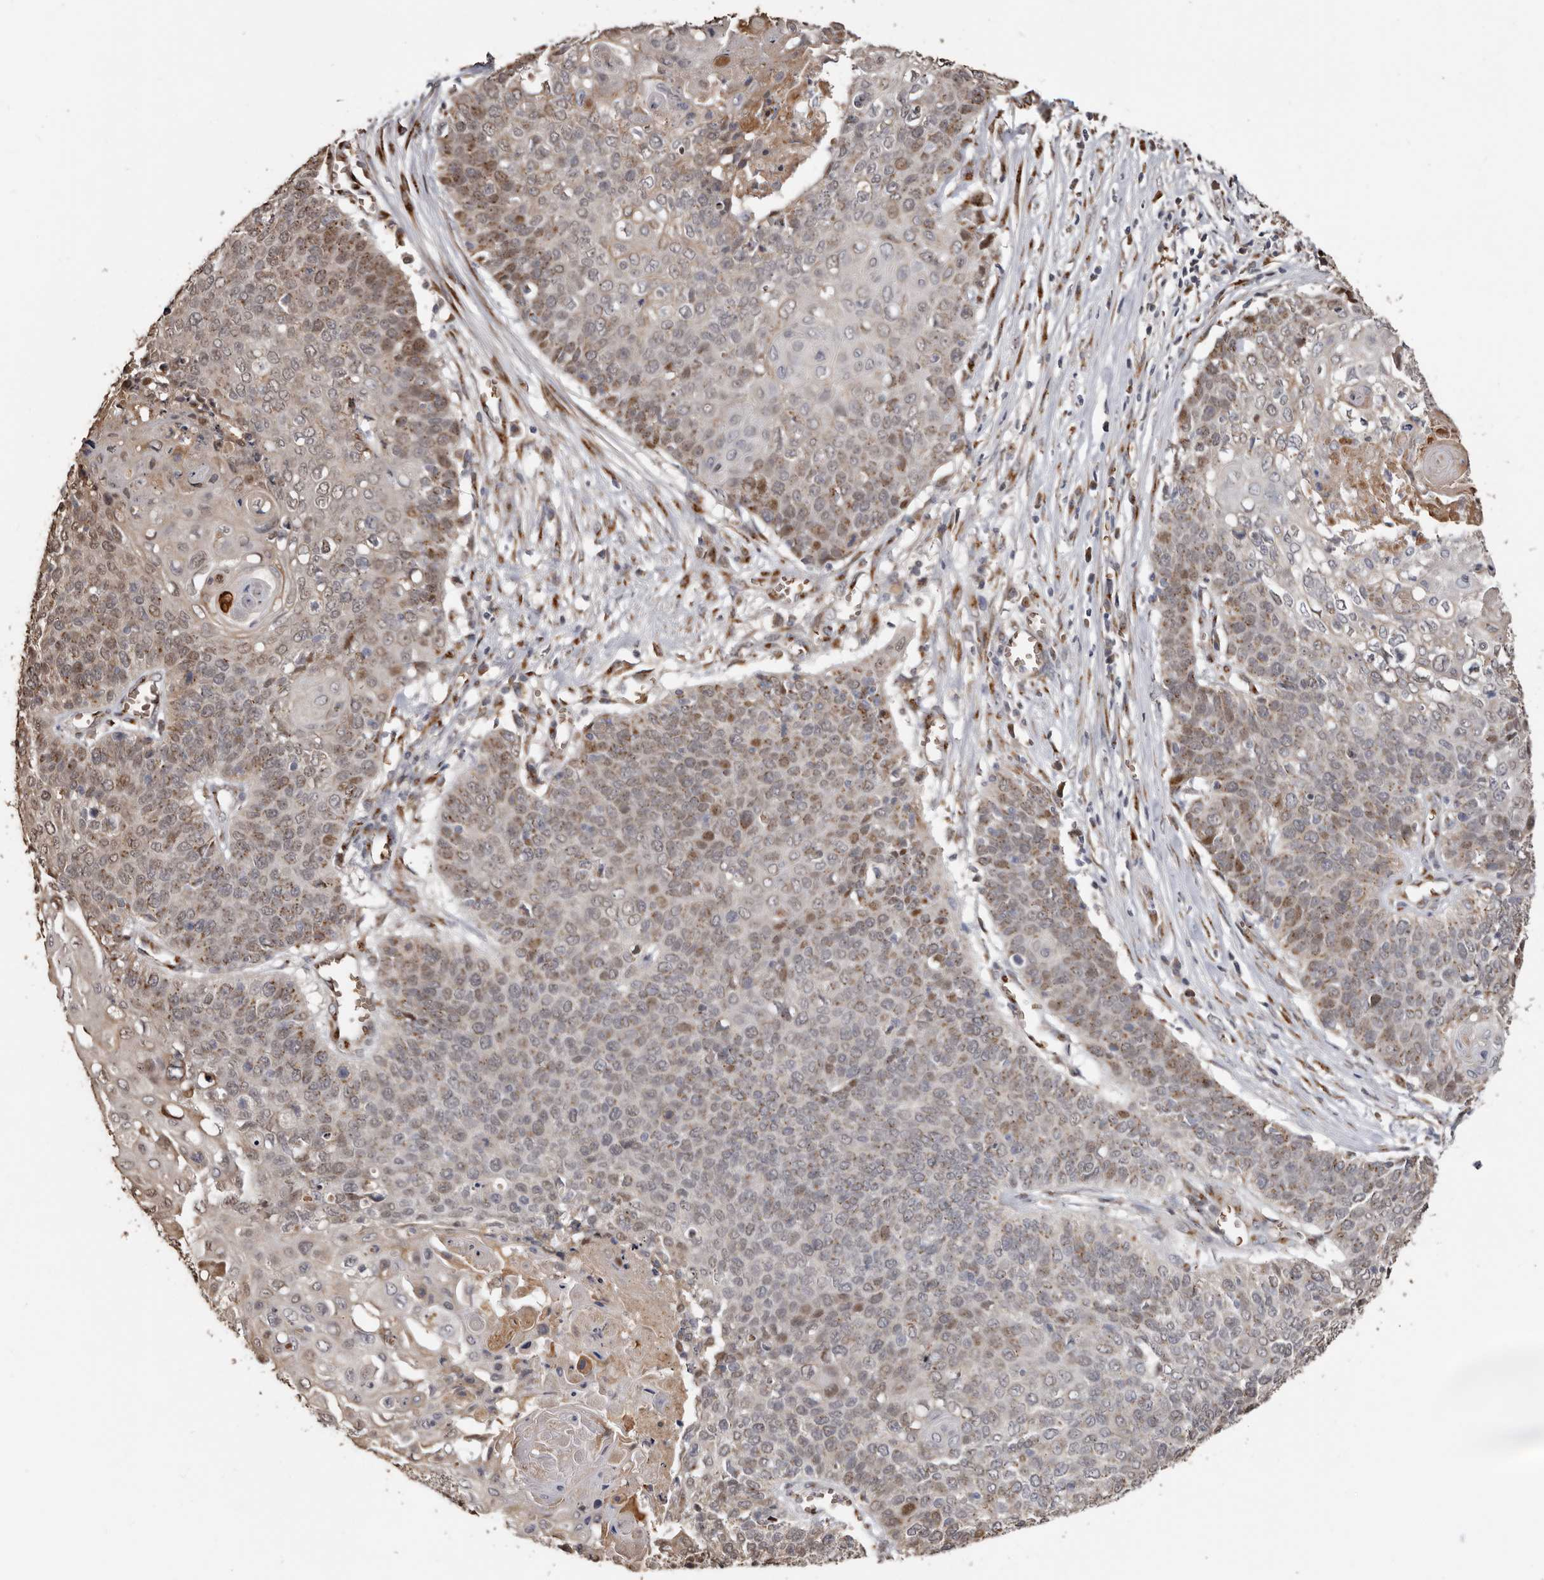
{"staining": {"intensity": "moderate", "quantity": "25%-75%", "location": "cytoplasmic/membranous,nuclear"}, "tissue": "cervical cancer", "cell_type": "Tumor cells", "image_type": "cancer", "snomed": [{"axis": "morphology", "description": "Squamous cell carcinoma, NOS"}, {"axis": "topography", "description": "Cervix"}], "caption": "A brown stain highlights moderate cytoplasmic/membranous and nuclear staining of a protein in human cervical cancer (squamous cell carcinoma) tumor cells.", "gene": "ENTREP1", "patient": {"sex": "female", "age": 39}}